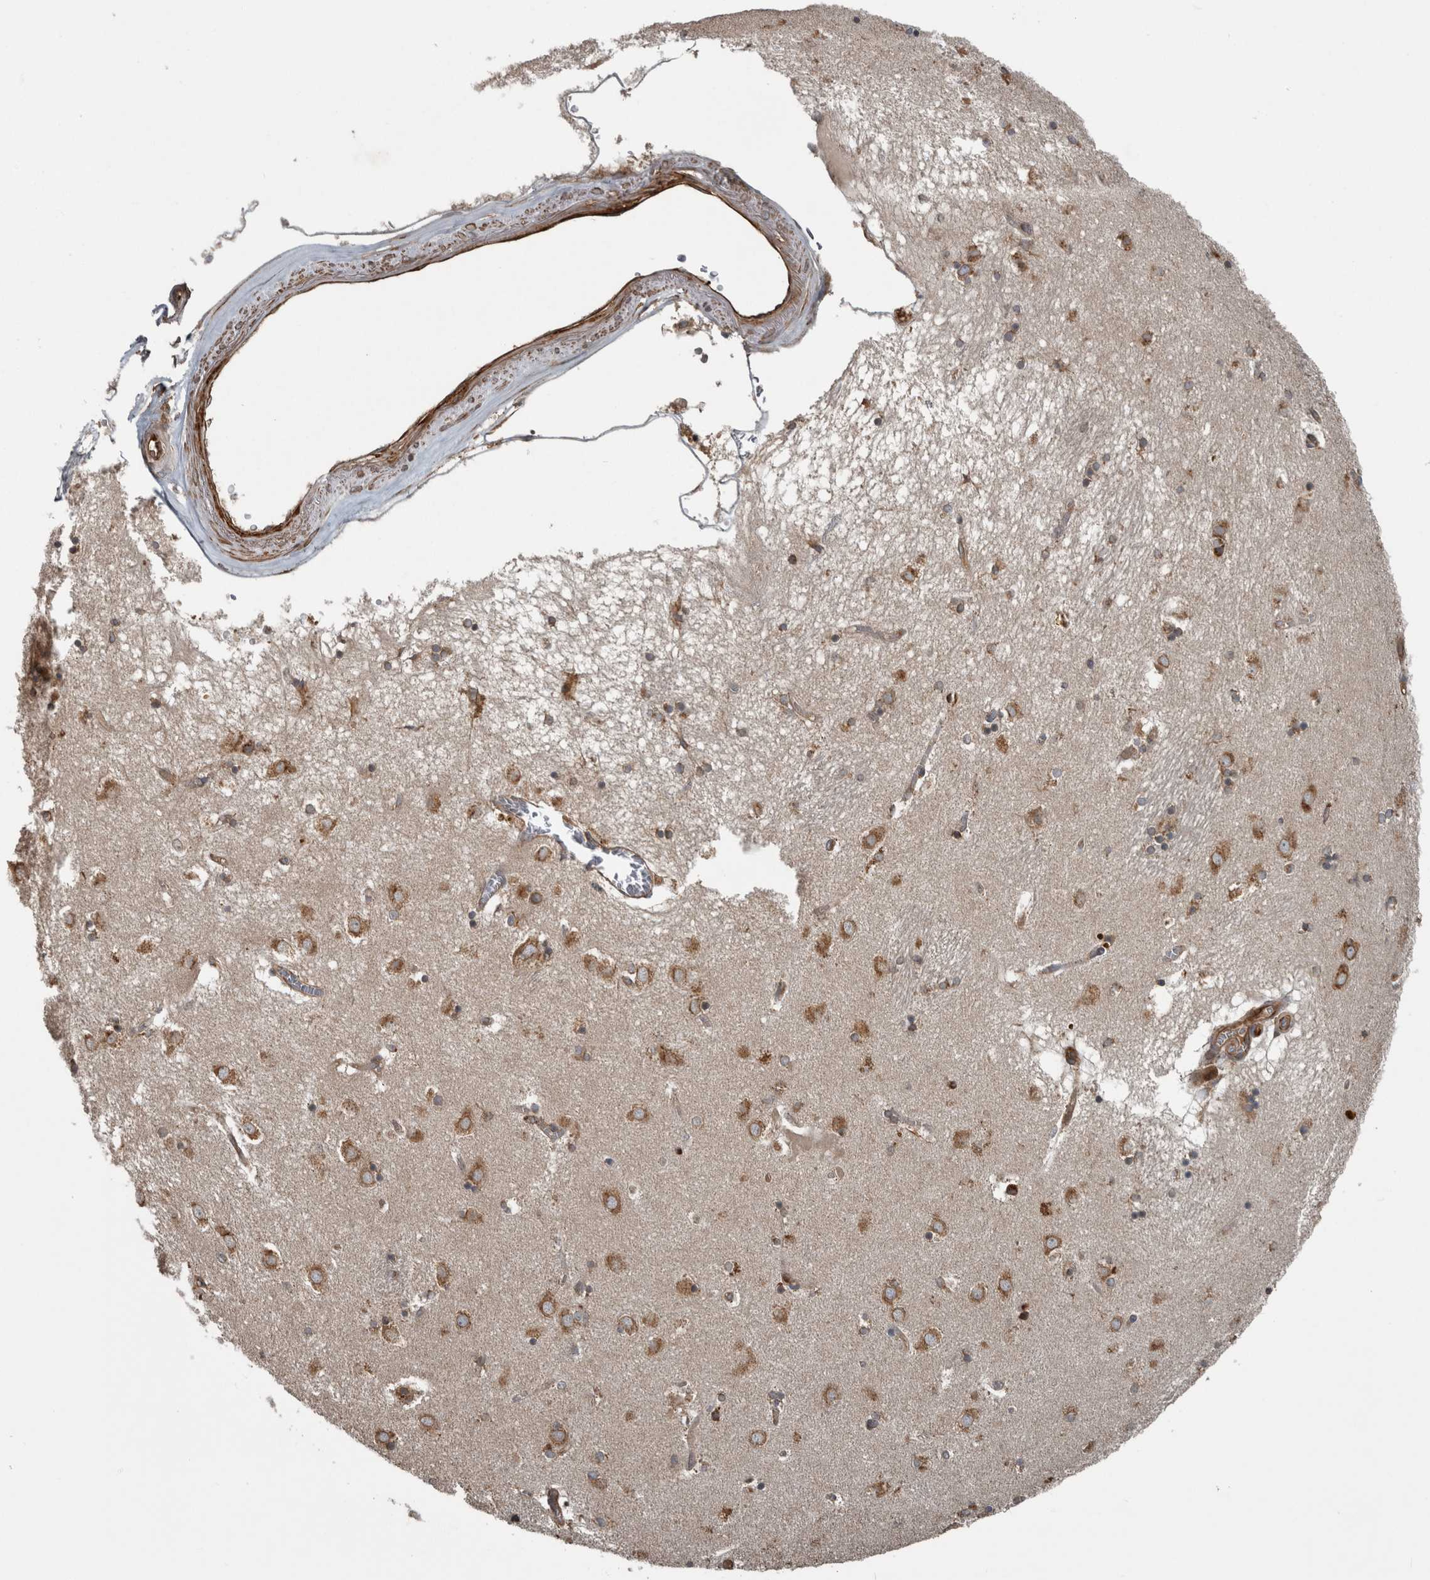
{"staining": {"intensity": "moderate", "quantity": "<25%", "location": "cytoplasmic/membranous"}, "tissue": "caudate", "cell_type": "Glial cells", "image_type": "normal", "snomed": [{"axis": "morphology", "description": "Normal tissue, NOS"}, {"axis": "topography", "description": "Lateral ventricle wall"}], "caption": "Immunohistochemical staining of normal caudate reveals low levels of moderate cytoplasmic/membranous expression in about <25% of glial cells.", "gene": "EXOC8", "patient": {"sex": "male", "age": 70}}